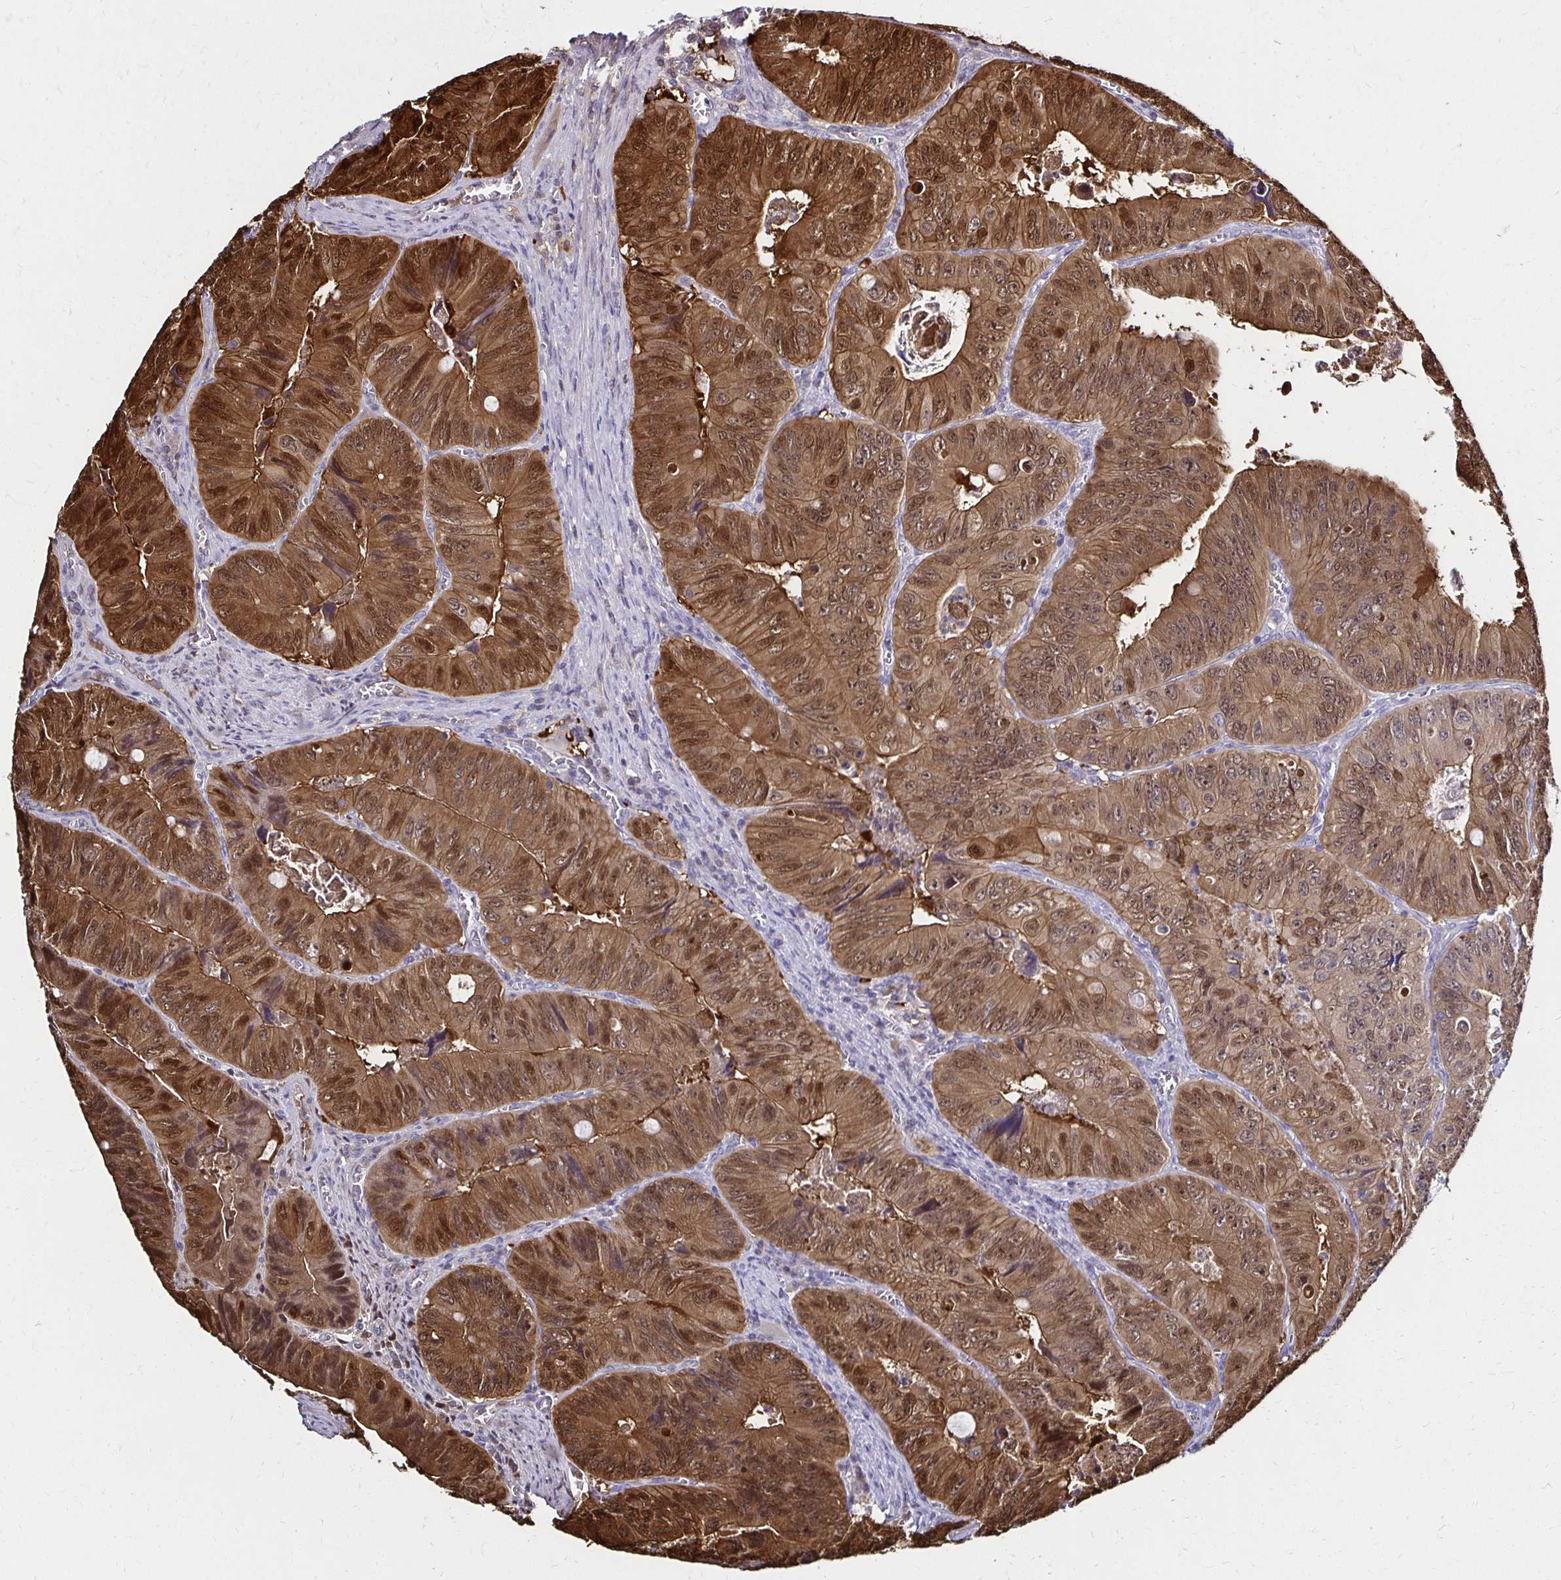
{"staining": {"intensity": "moderate", "quantity": ">75%", "location": "cytoplasmic/membranous,nuclear"}, "tissue": "colorectal cancer", "cell_type": "Tumor cells", "image_type": "cancer", "snomed": [{"axis": "morphology", "description": "Adenocarcinoma, NOS"}, {"axis": "topography", "description": "Colon"}], "caption": "Immunohistochemistry micrograph of neoplastic tissue: human colorectal cancer stained using immunohistochemistry (IHC) displays medium levels of moderate protein expression localized specifically in the cytoplasmic/membranous and nuclear of tumor cells, appearing as a cytoplasmic/membranous and nuclear brown color.", "gene": "TXN", "patient": {"sex": "female", "age": 84}}